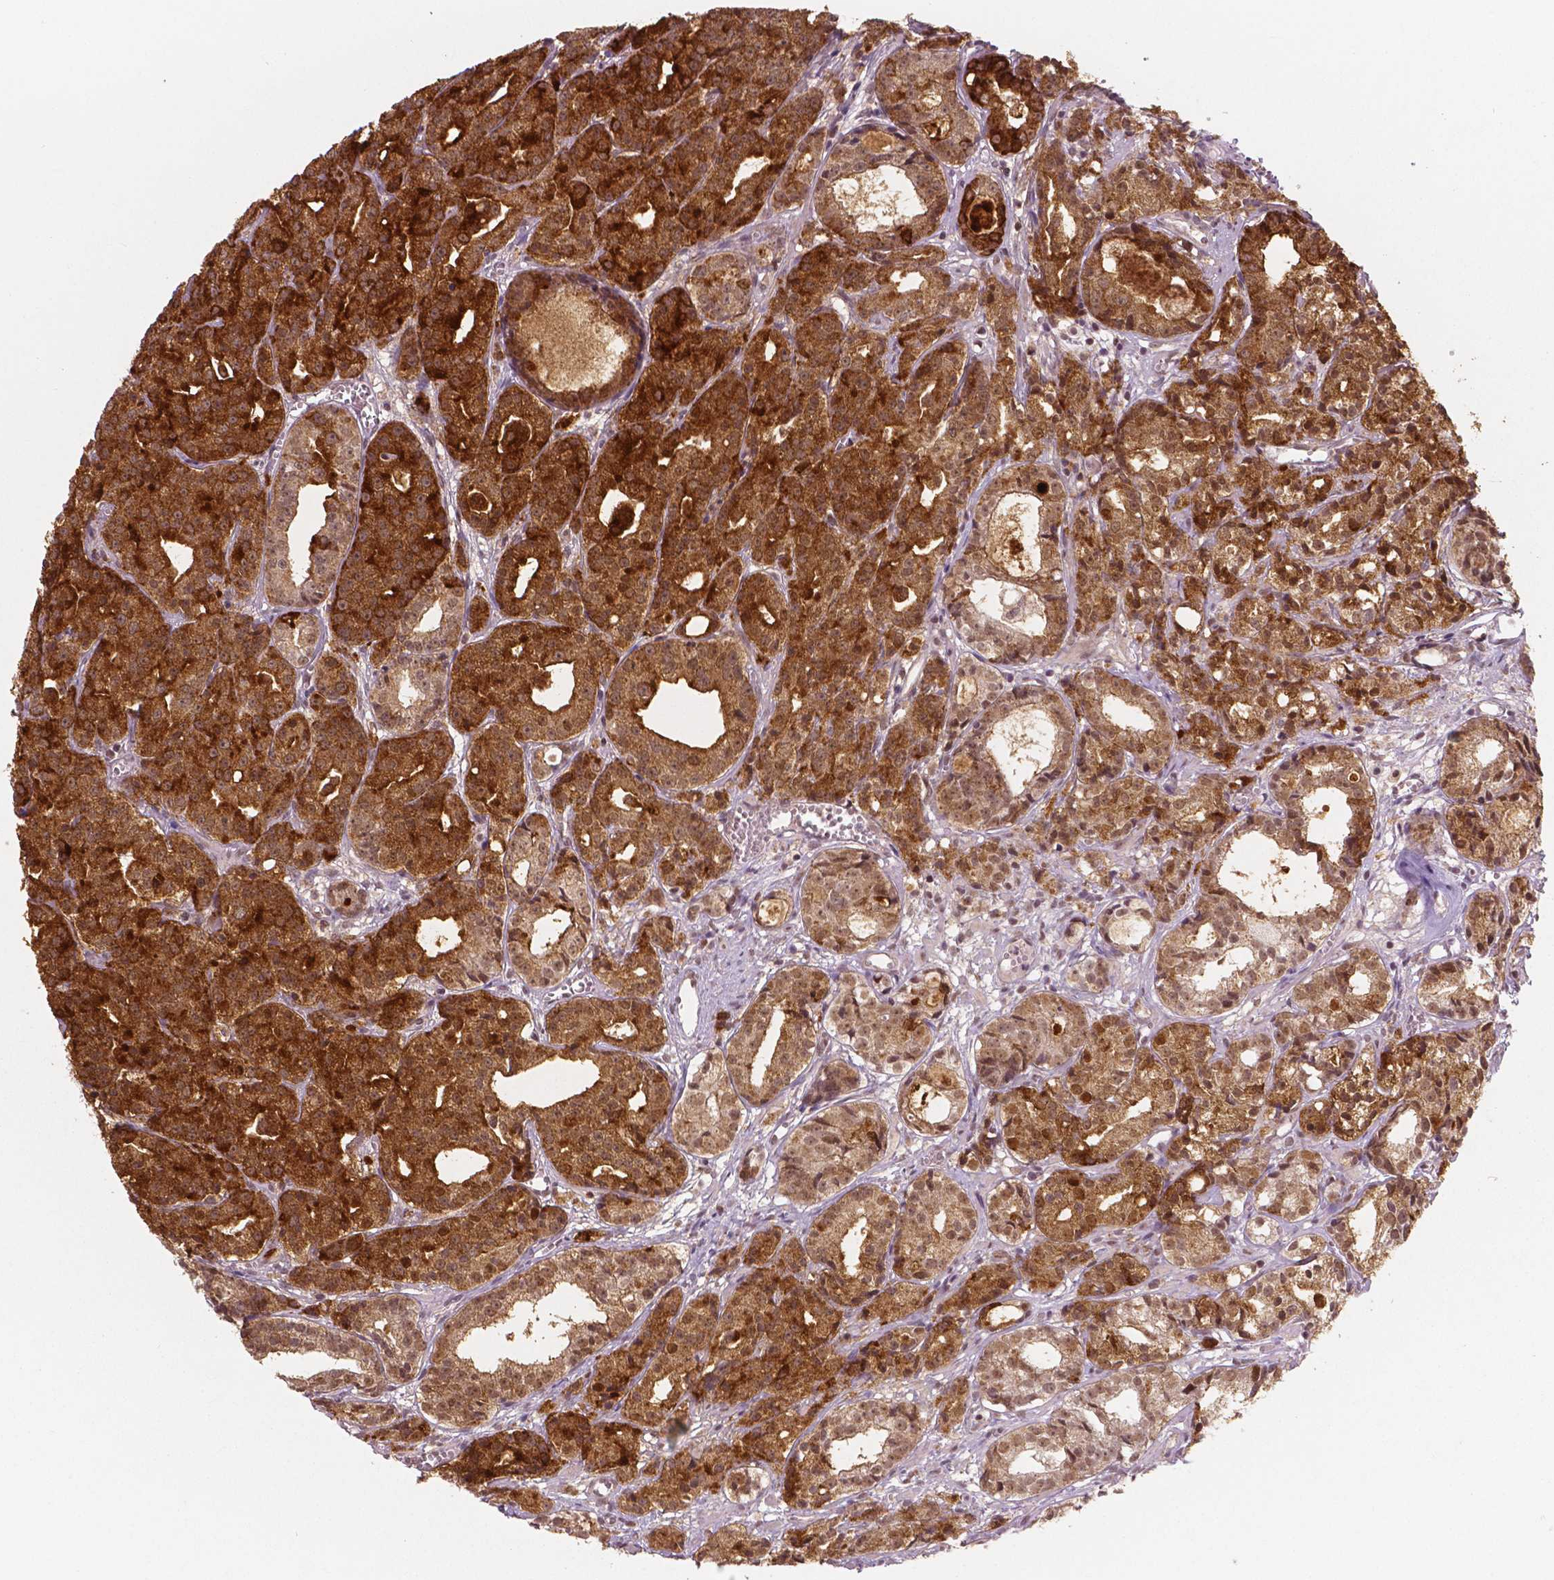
{"staining": {"intensity": "moderate", "quantity": ">75%", "location": "cytoplasmic/membranous,nuclear"}, "tissue": "prostate cancer", "cell_type": "Tumor cells", "image_type": "cancer", "snomed": [{"axis": "morphology", "description": "Adenocarcinoma, Medium grade"}, {"axis": "topography", "description": "Prostate"}], "caption": "This photomicrograph demonstrates immunohistochemistry staining of adenocarcinoma (medium-grade) (prostate), with medium moderate cytoplasmic/membranous and nuclear staining in approximately >75% of tumor cells.", "gene": "NSD2", "patient": {"sex": "male", "age": 74}}